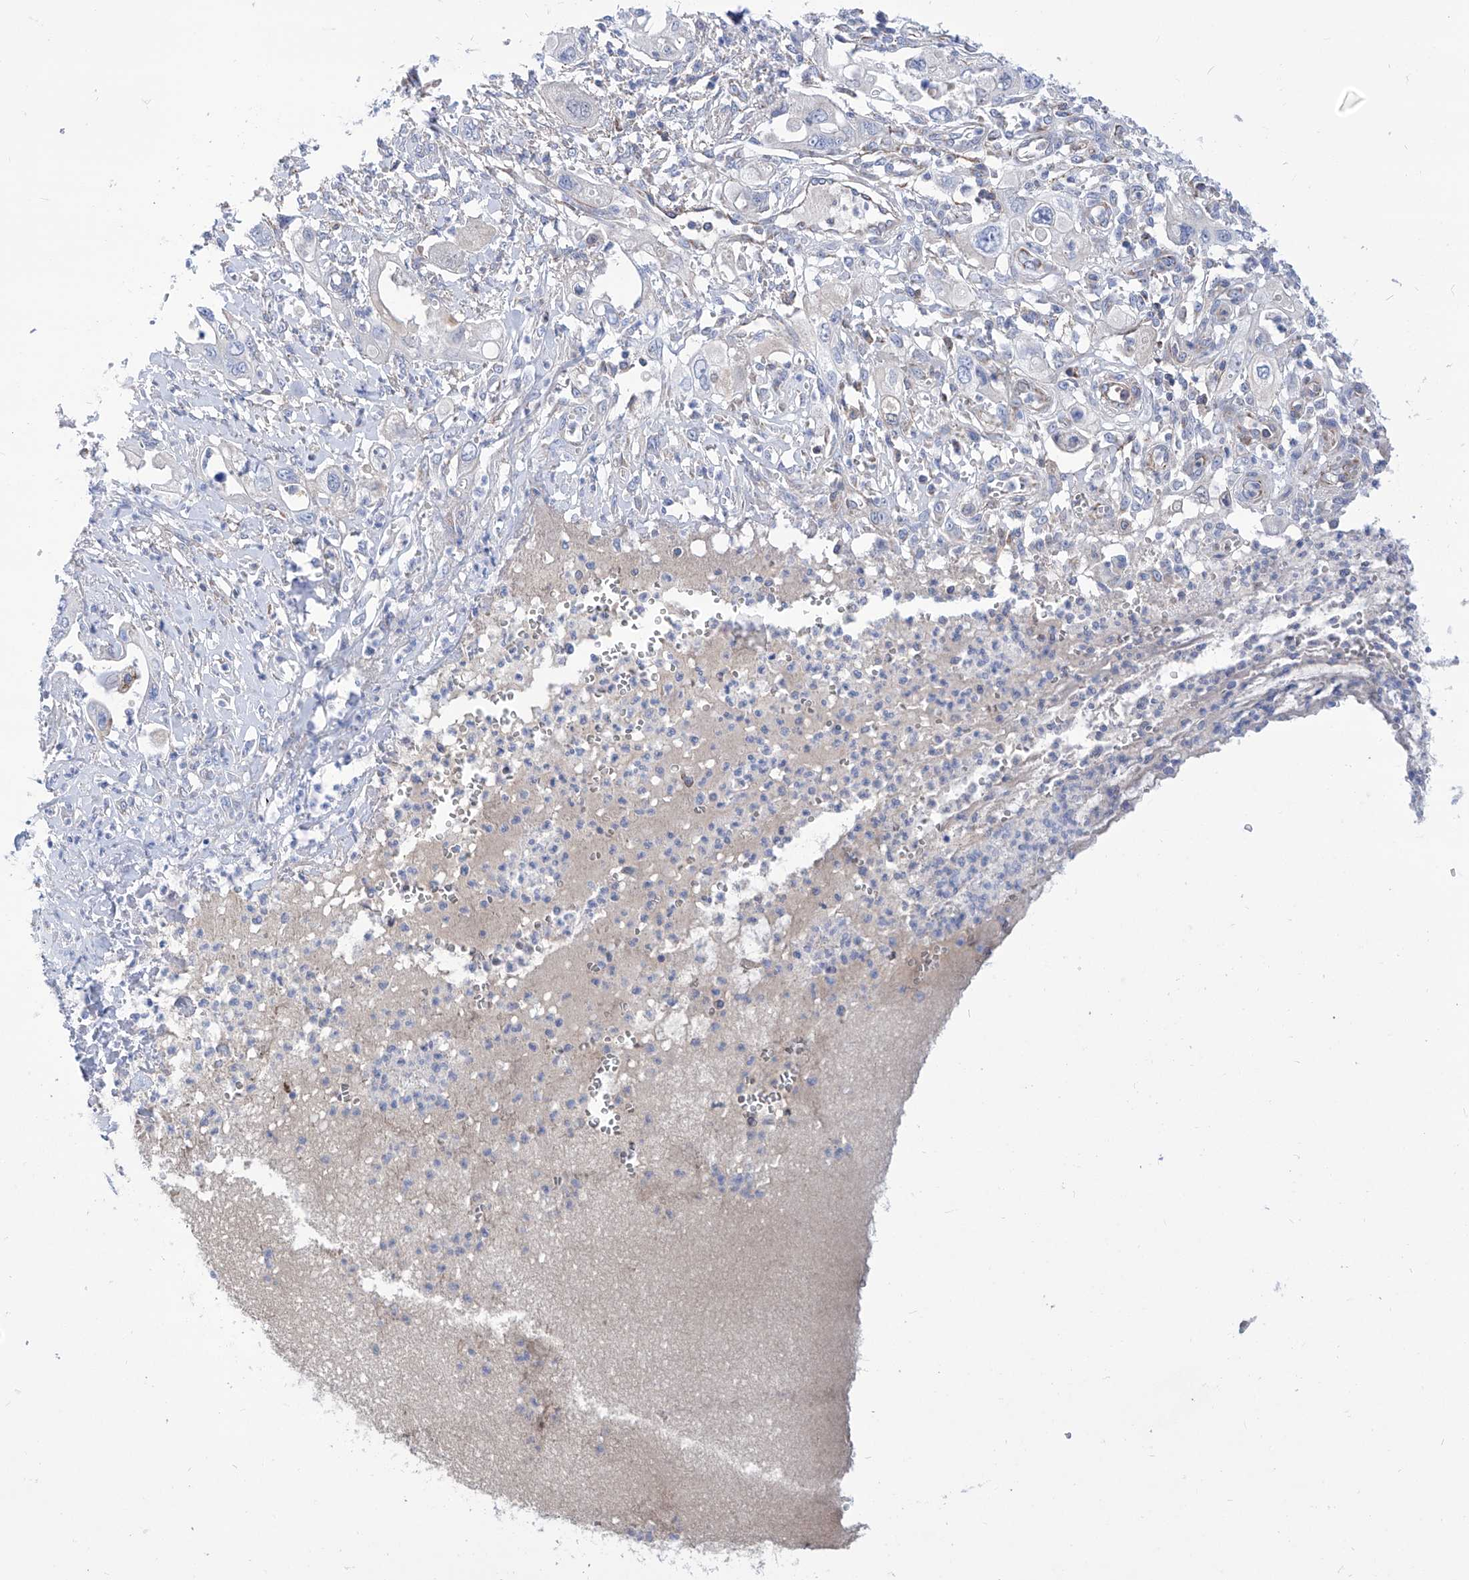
{"staining": {"intensity": "negative", "quantity": "none", "location": "none"}, "tissue": "pancreatic cancer", "cell_type": "Tumor cells", "image_type": "cancer", "snomed": [{"axis": "morphology", "description": "Adenocarcinoma, NOS"}, {"axis": "topography", "description": "Pancreas"}], "caption": "Adenocarcinoma (pancreatic) was stained to show a protein in brown. There is no significant positivity in tumor cells. Nuclei are stained in blue.", "gene": "SRBD1", "patient": {"sex": "male", "age": 68}}